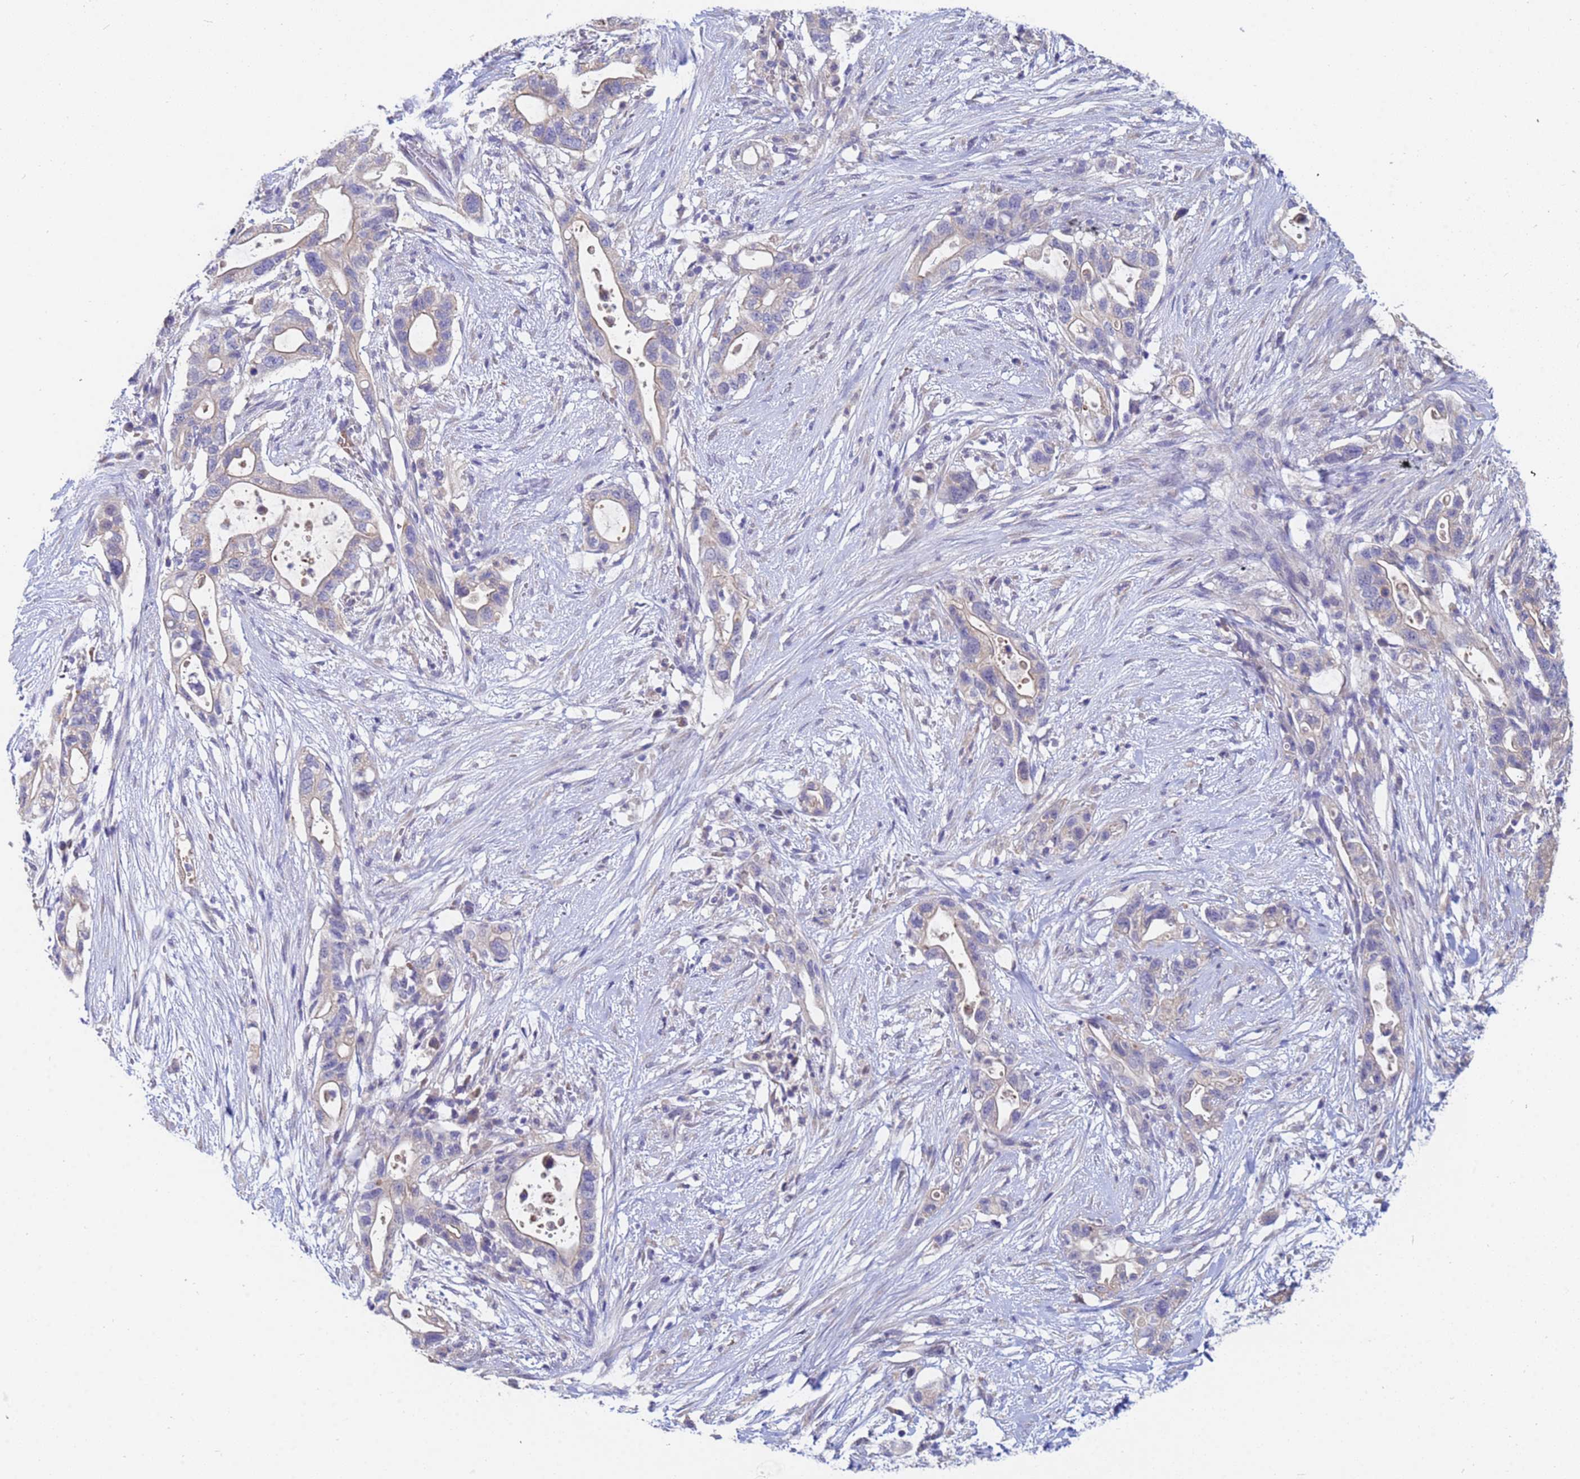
{"staining": {"intensity": "weak", "quantity": "<25%", "location": "cytoplasmic/membranous"}, "tissue": "pancreatic cancer", "cell_type": "Tumor cells", "image_type": "cancer", "snomed": [{"axis": "morphology", "description": "Adenocarcinoma, NOS"}, {"axis": "topography", "description": "Pancreas"}], "caption": "Immunohistochemistry (IHC) image of pancreatic cancer (adenocarcinoma) stained for a protein (brown), which displays no positivity in tumor cells. (DAB (3,3'-diaminobenzidine) IHC with hematoxylin counter stain).", "gene": "IHO1", "patient": {"sex": "female", "age": 72}}